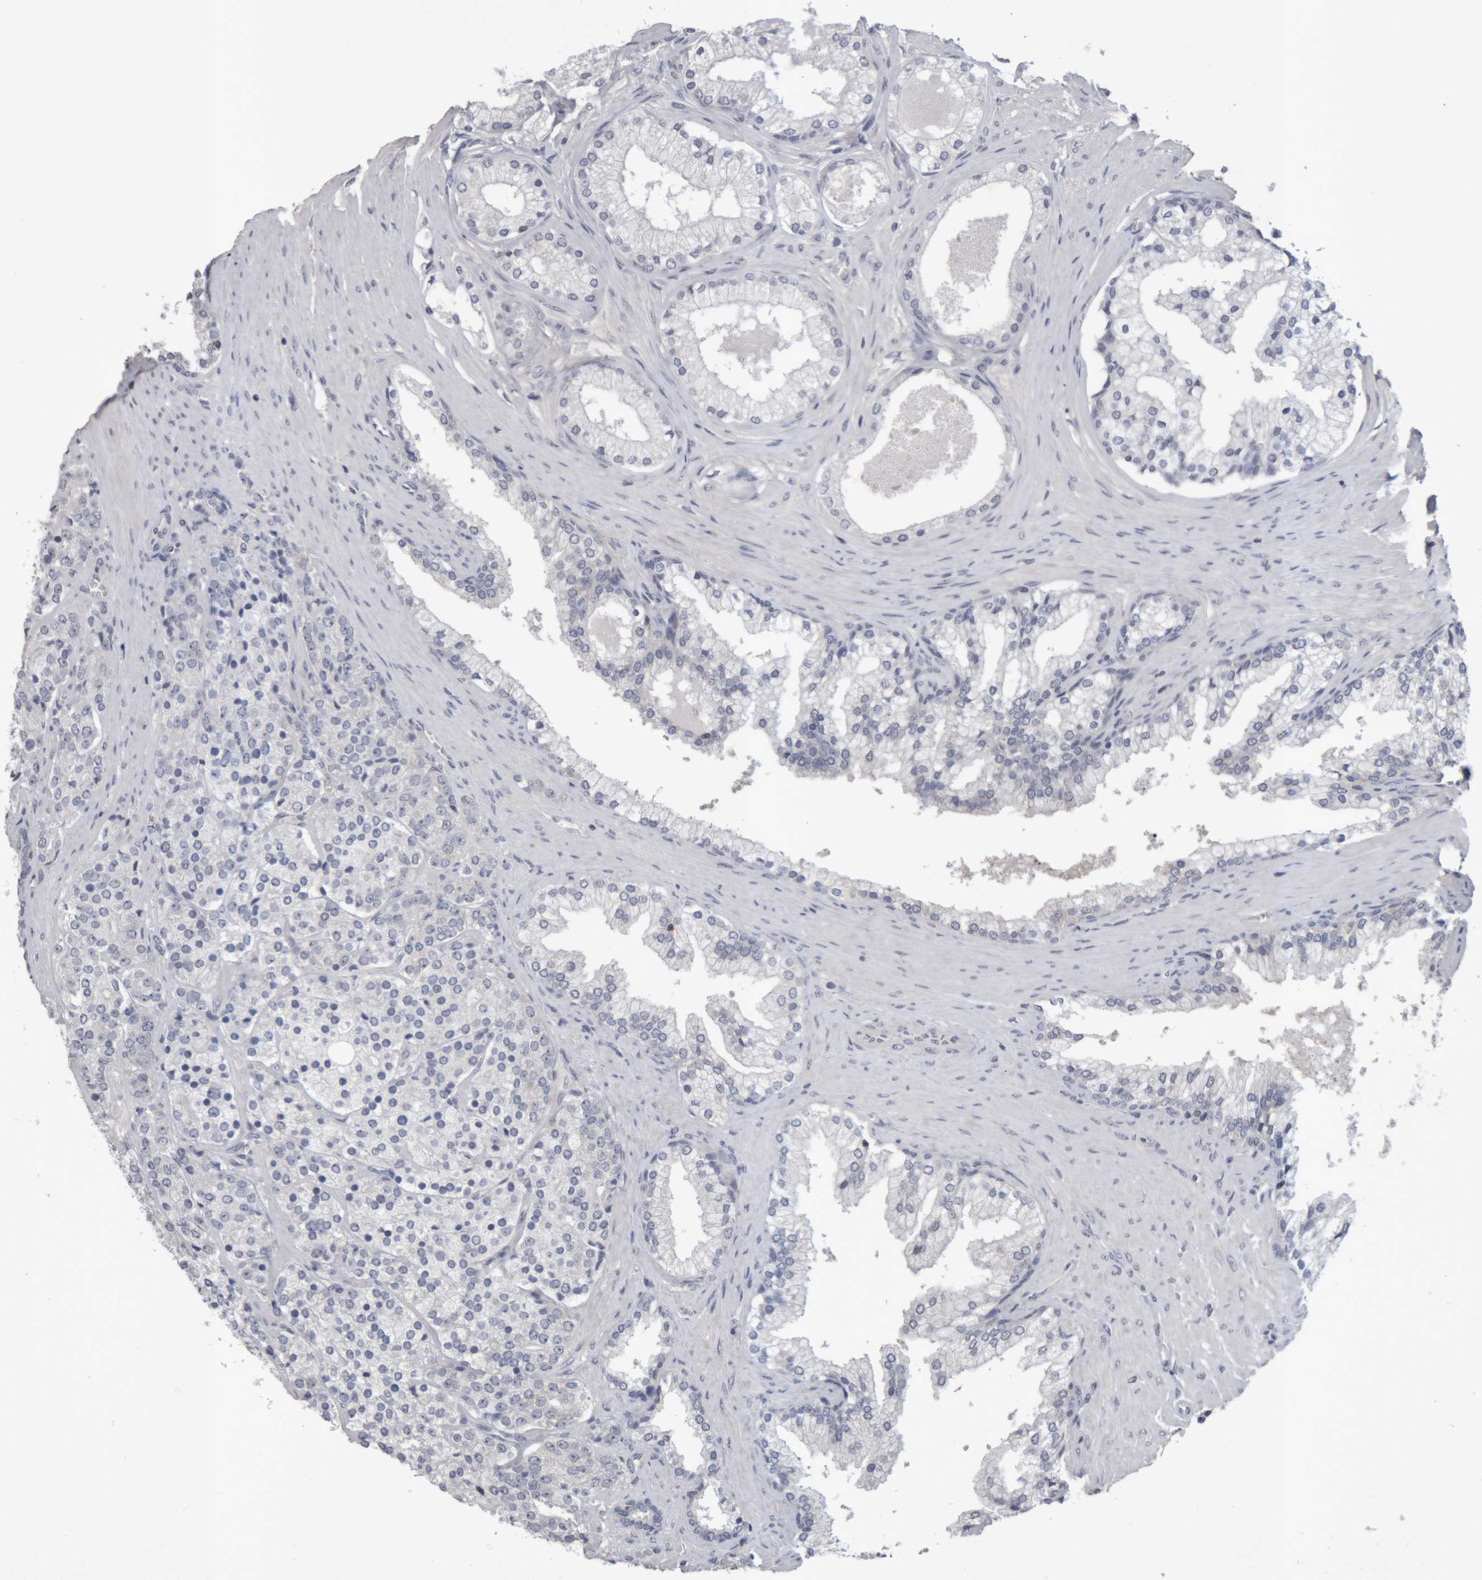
{"staining": {"intensity": "negative", "quantity": "none", "location": "none"}, "tissue": "prostate cancer", "cell_type": "Tumor cells", "image_type": "cancer", "snomed": [{"axis": "morphology", "description": "Adenocarcinoma, High grade"}, {"axis": "topography", "description": "Prostate"}], "caption": "Immunohistochemical staining of prostate cancer (high-grade adenocarcinoma) displays no significant staining in tumor cells. Nuclei are stained in blue.", "gene": "NFATC2", "patient": {"sex": "male", "age": 71}}